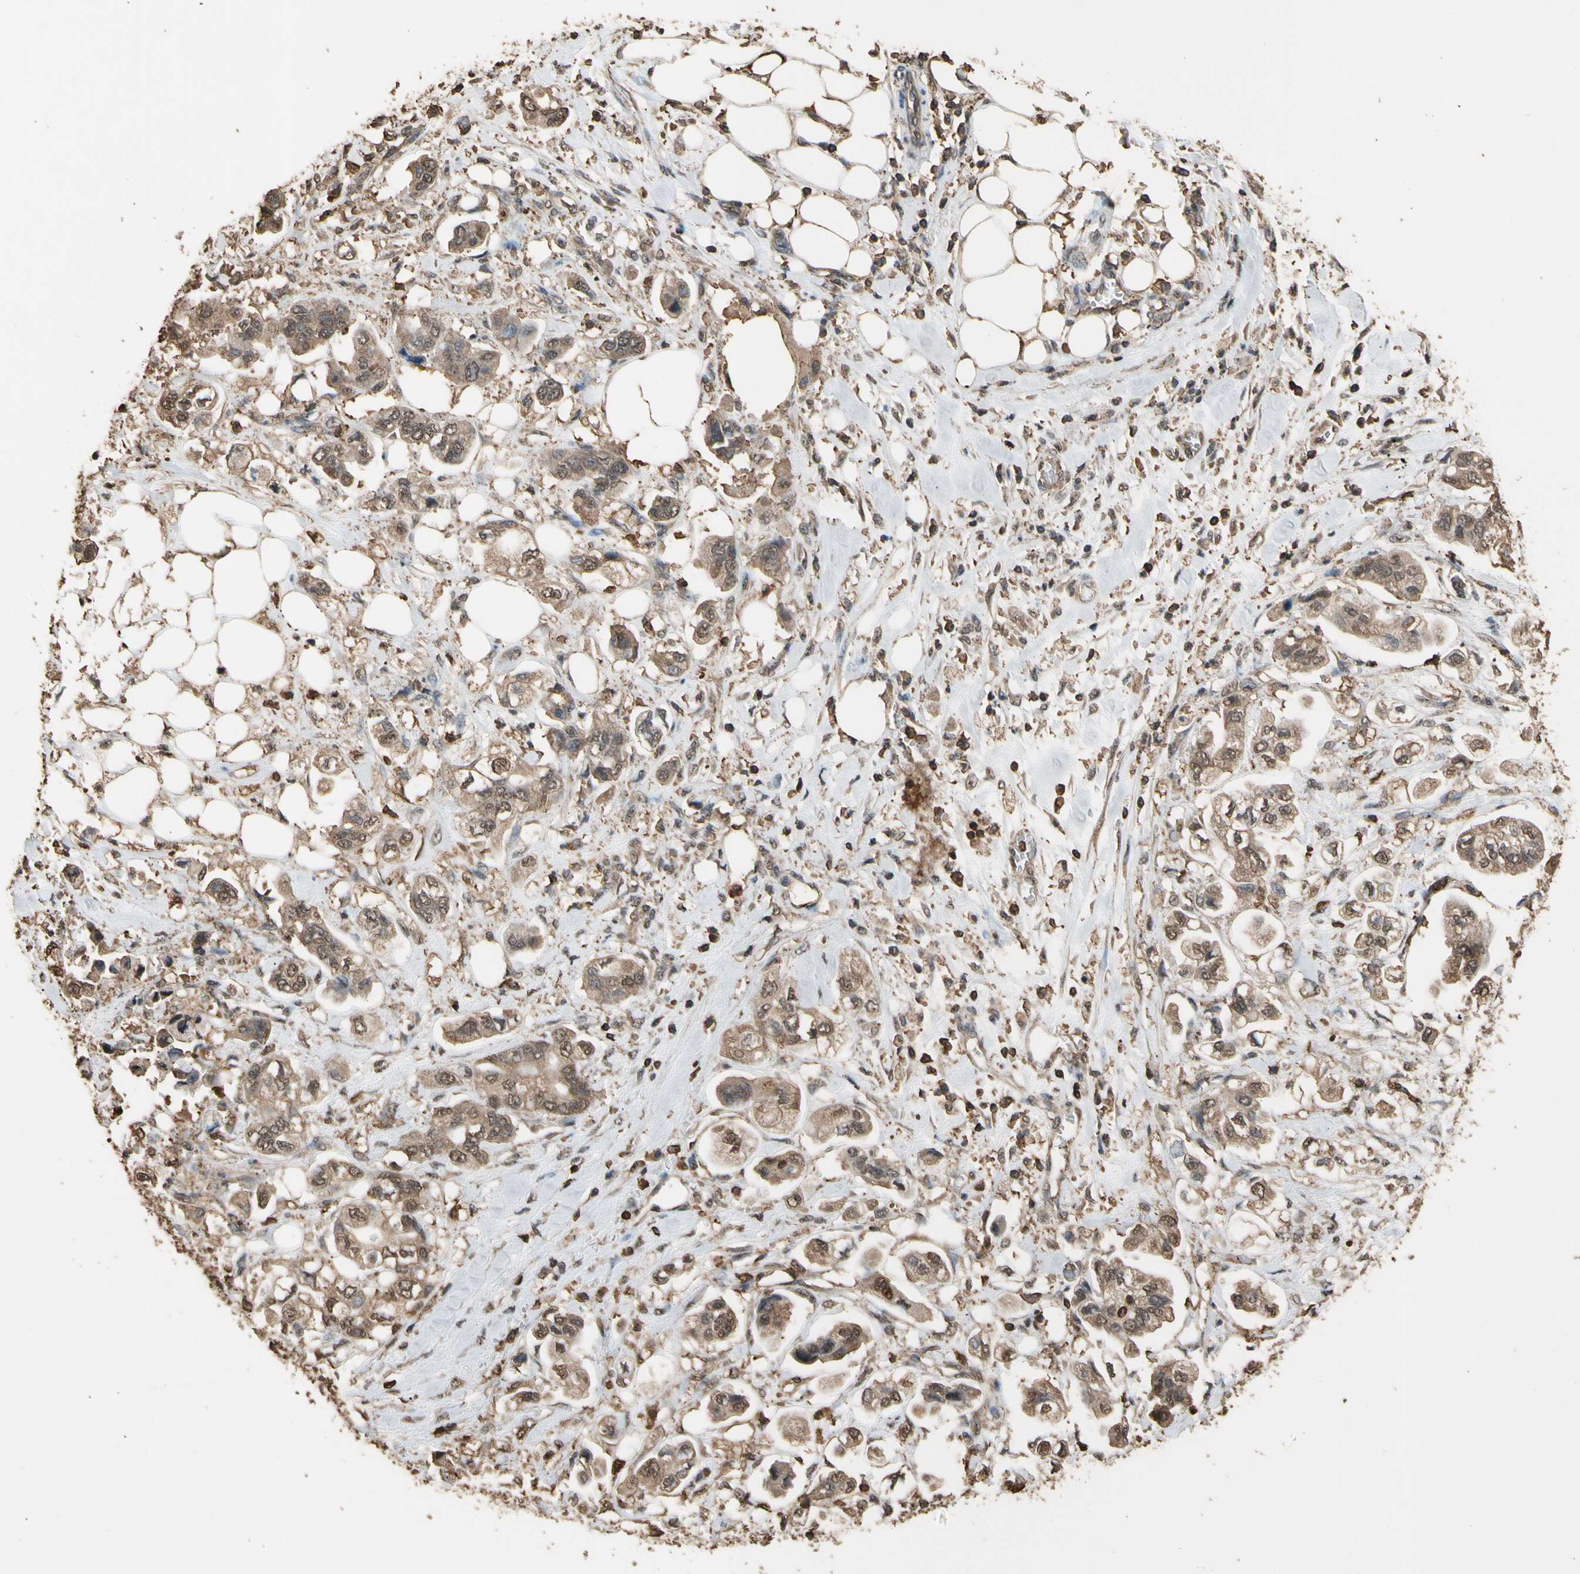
{"staining": {"intensity": "moderate", "quantity": ">75%", "location": "cytoplasmic/membranous,nuclear"}, "tissue": "stomach cancer", "cell_type": "Tumor cells", "image_type": "cancer", "snomed": [{"axis": "morphology", "description": "Adenocarcinoma, NOS"}, {"axis": "topography", "description": "Stomach"}], "caption": "Protein staining of stomach cancer tissue displays moderate cytoplasmic/membranous and nuclear expression in about >75% of tumor cells. (DAB = brown stain, brightfield microscopy at high magnification).", "gene": "TNFSF13B", "patient": {"sex": "male", "age": 62}}